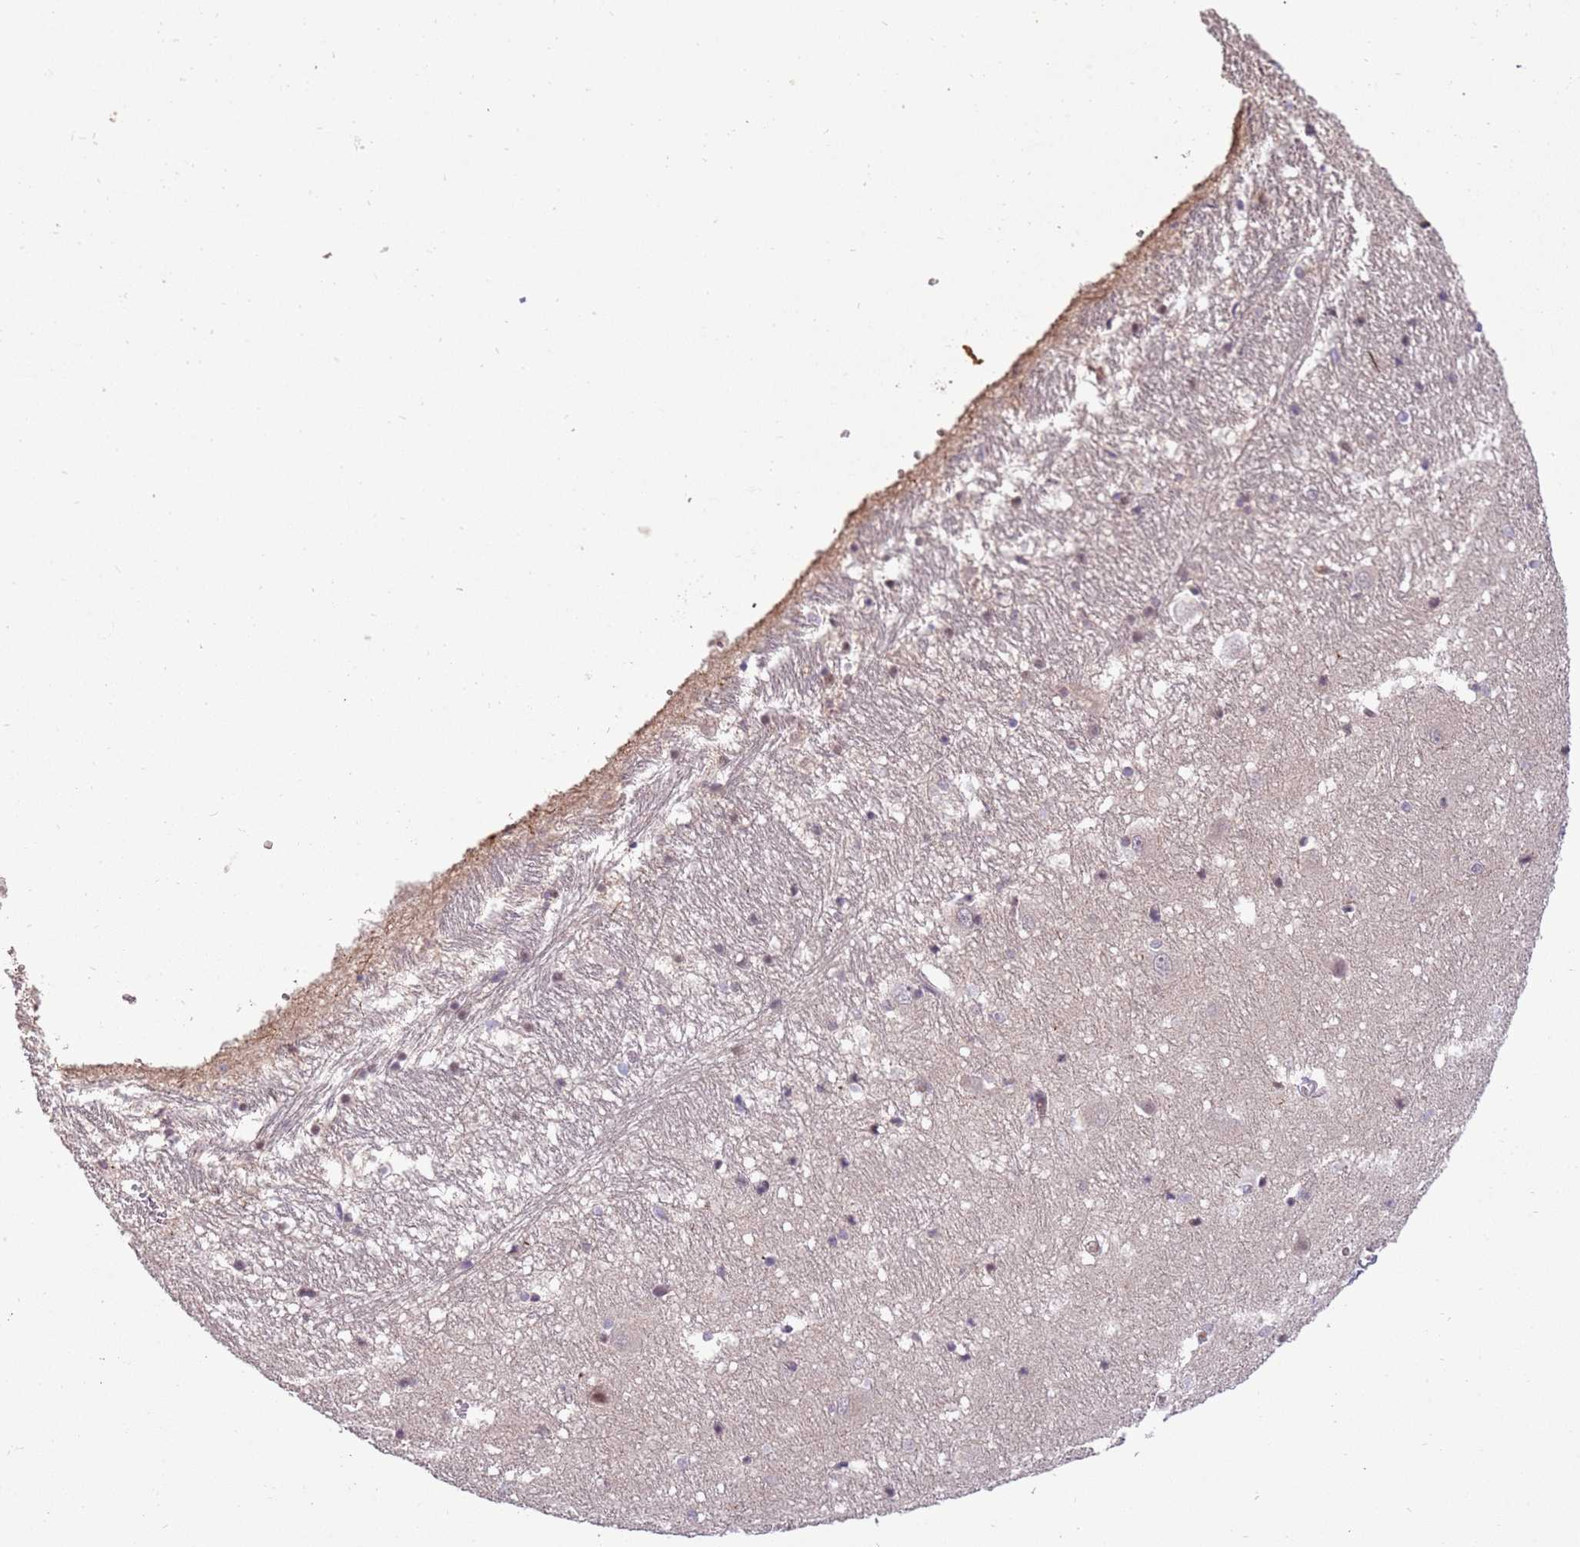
{"staining": {"intensity": "weak", "quantity": "25%-75%", "location": "nuclear"}, "tissue": "caudate", "cell_type": "Glial cells", "image_type": "normal", "snomed": [{"axis": "morphology", "description": "Normal tissue, NOS"}, {"axis": "topography", "description": "Lateral ventricle wall"}], "caption": "Glial cells demonstrate low levels of weak nuclear expression in about 25%-75% of cells in normal human caudate.", "gene": "NBPF4", "patient": {"sex": "male", "age": 37}}